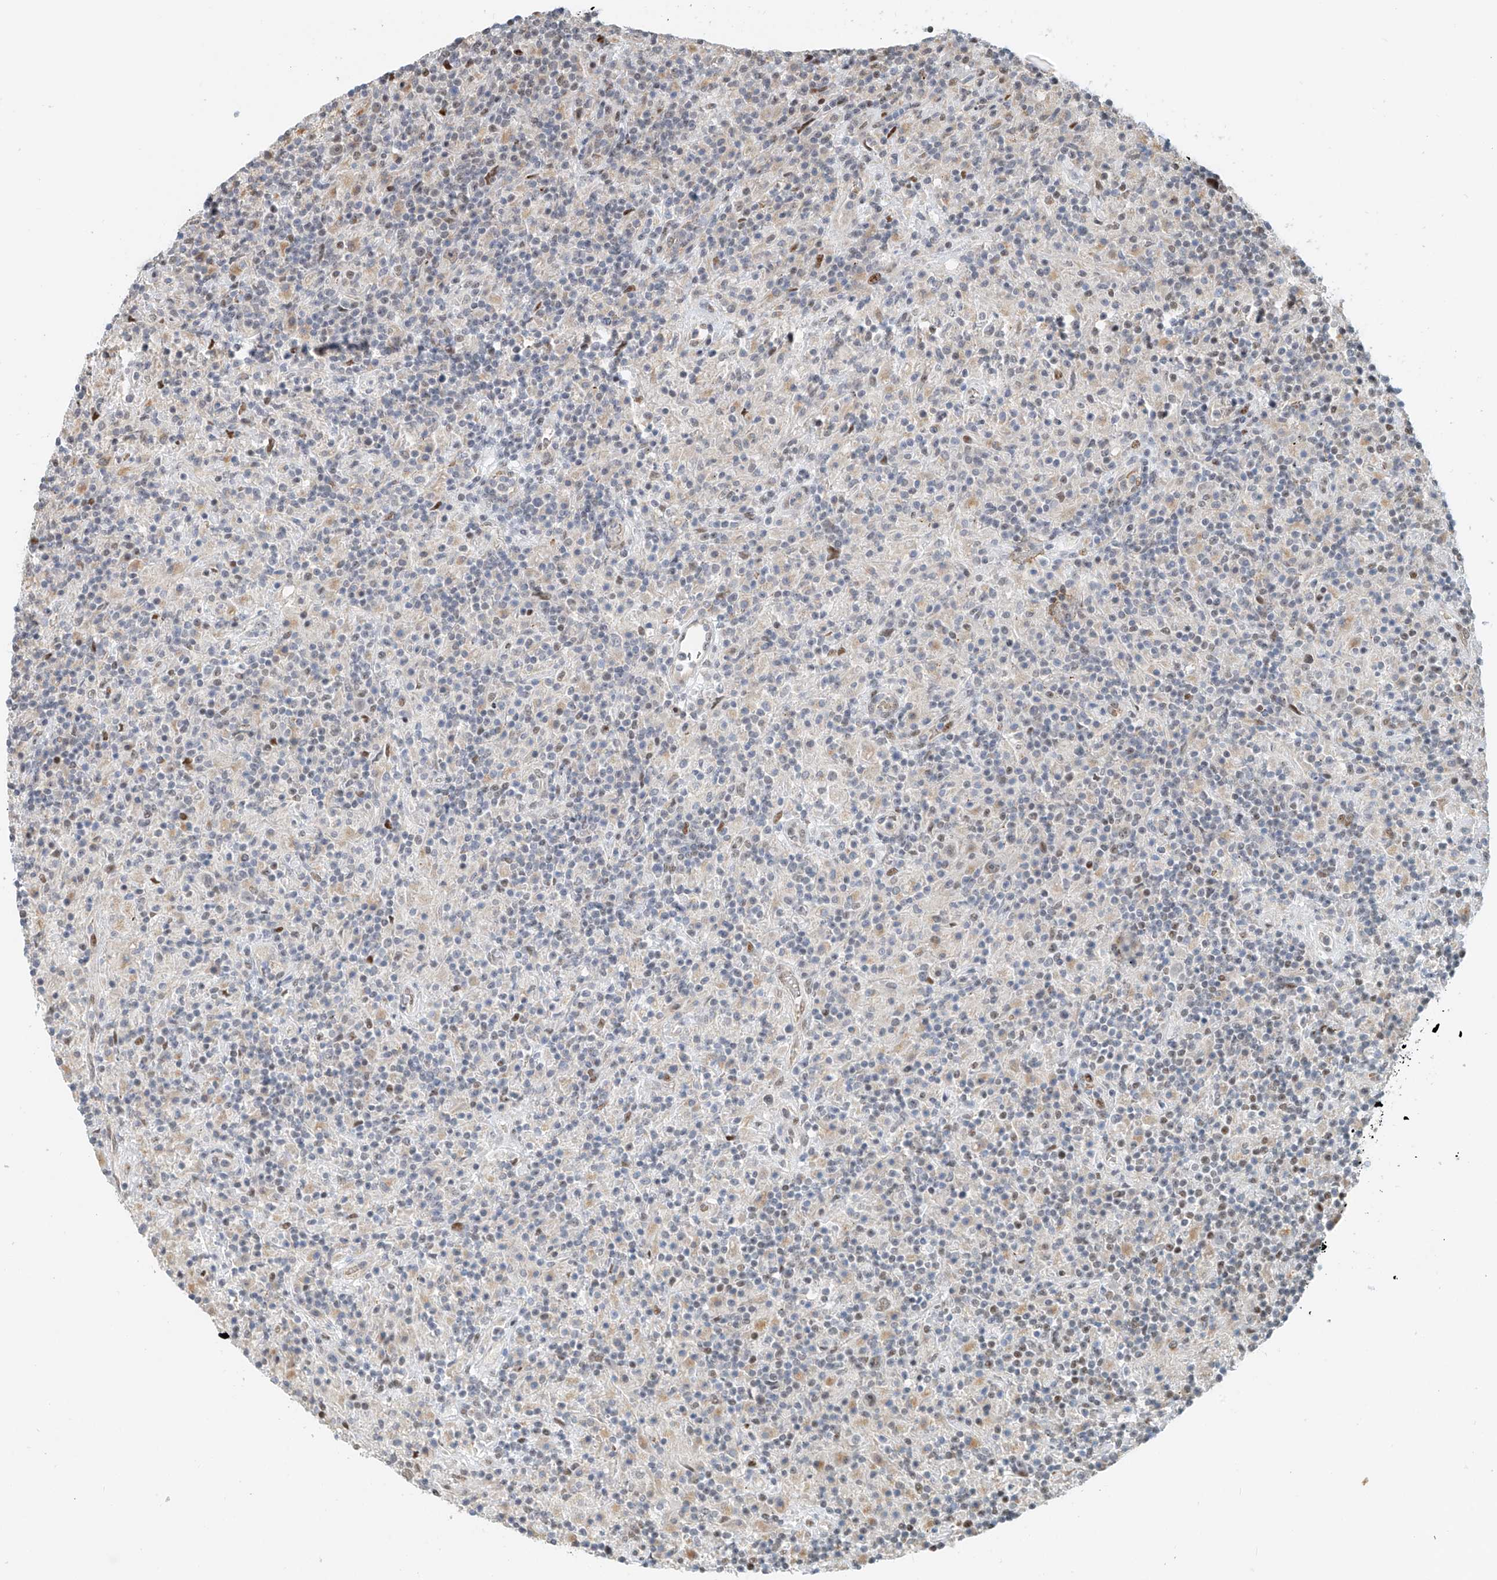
{"staining": {"intensity": "weak", "quantity": "<25%", "location": "cytoplasmic/membranous"}, "tissue": "lymphoma", "cell_type": "Tumor cells", "image_type": "cancer", "snomed": [{"axis": "morphology", "description": "Hodgkin's disease, NOS"}, {"axis": "topography", "description": "Lymph node"}], "caption": "Hodgkin's disease was stained to show a protein in brown. There is no significant positivity in tumor cells.", "gene": "ZNF514", "patient": {"sex": "male", "age": 70}}